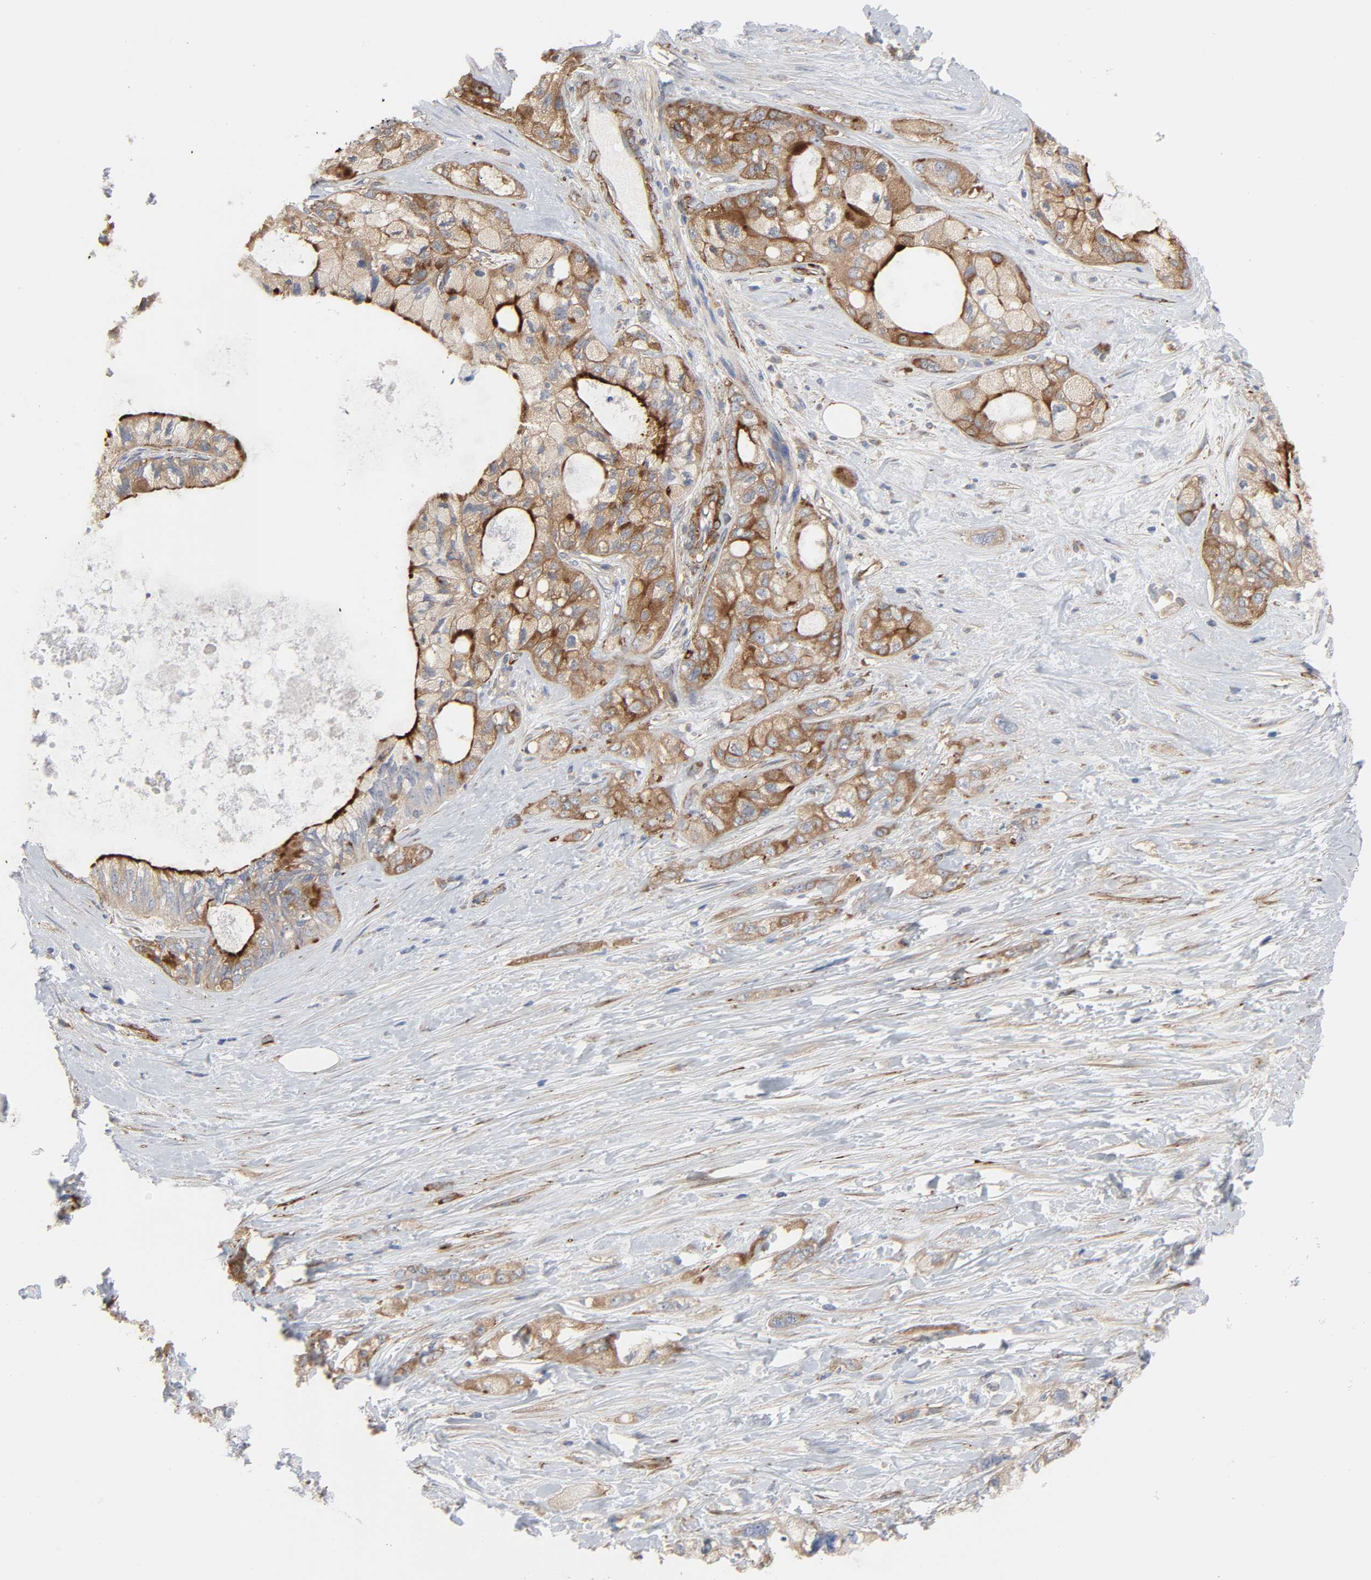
{"staining": {"intensity": "strong", "quantity": ">75%", "location": "cytoplasmic/membranous"}, "tissue": "pancreatic cancer", "cell_type": "Tumor cells", "image_type": "cancer", "snomed": [{"axis": "morphology", "description": "Adenocarcinoma, NOS"}, {"axis": "topography", "description": "Pancreas"}], "caption": "Human adenocarcinoma (pancreatic) stained with a protein marker displays strong staining in tumor cells.", "gene": "ARHGAP1", "patient": {"sex": "male", "age": 70}}